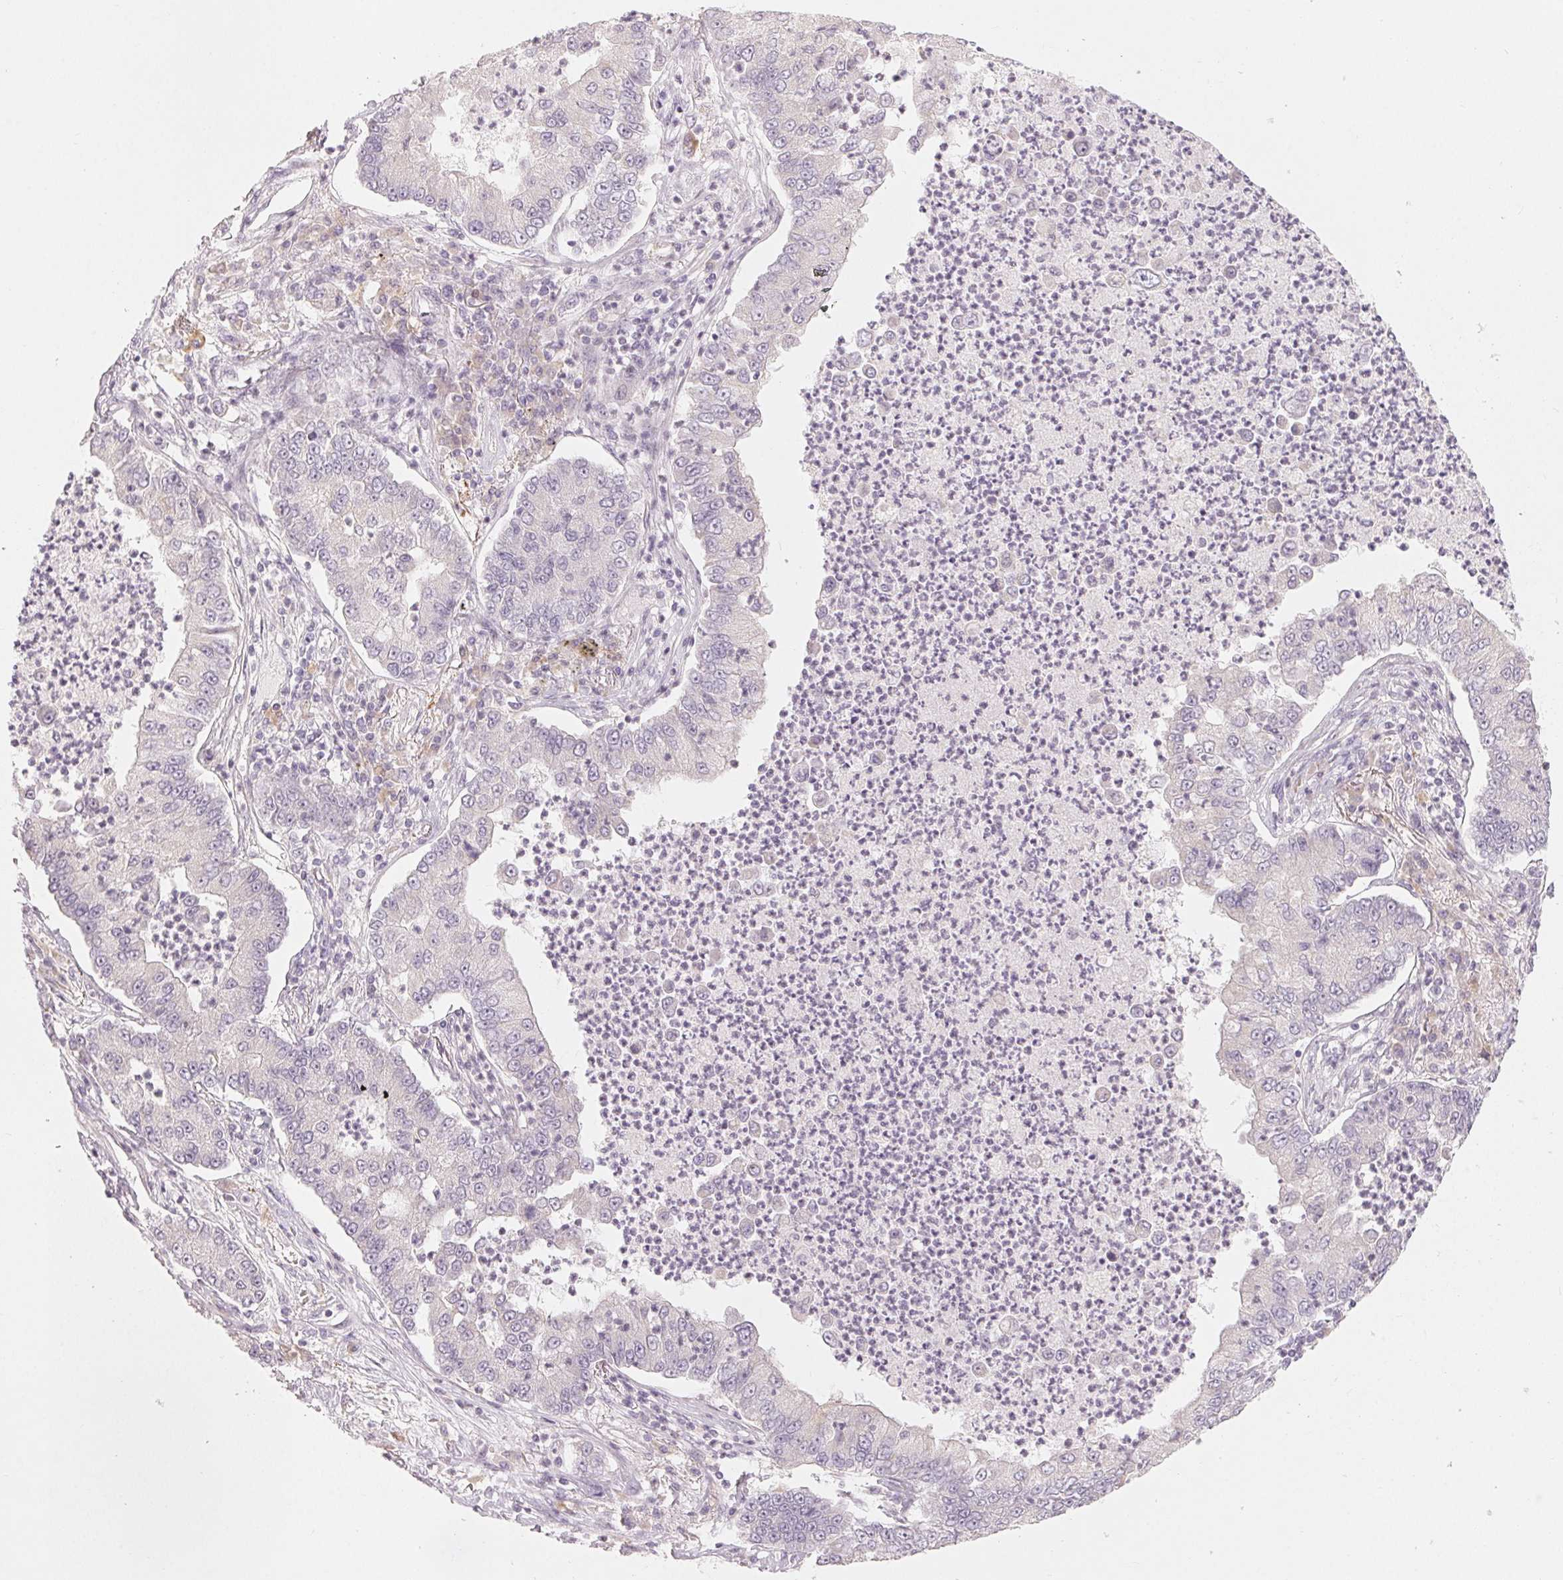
{"staining": {"intensity": "negative", "quantity": "none", "location": "none"}, "tissue": "lung cancer", "cell_type": "Tumor cells", "image_type": "cancer", "snomed": [{"axis": "morphology", "description": "Adenocarcinoma, NOS"}, {"axis": "topography", "description": "Lung"}], "caption": "The image exhibits no significant staining in tumor cells of lung cancer (adenocarcinoma).", "gene": "DENND2C", "patient": {"sex": "female", "age": 57}}